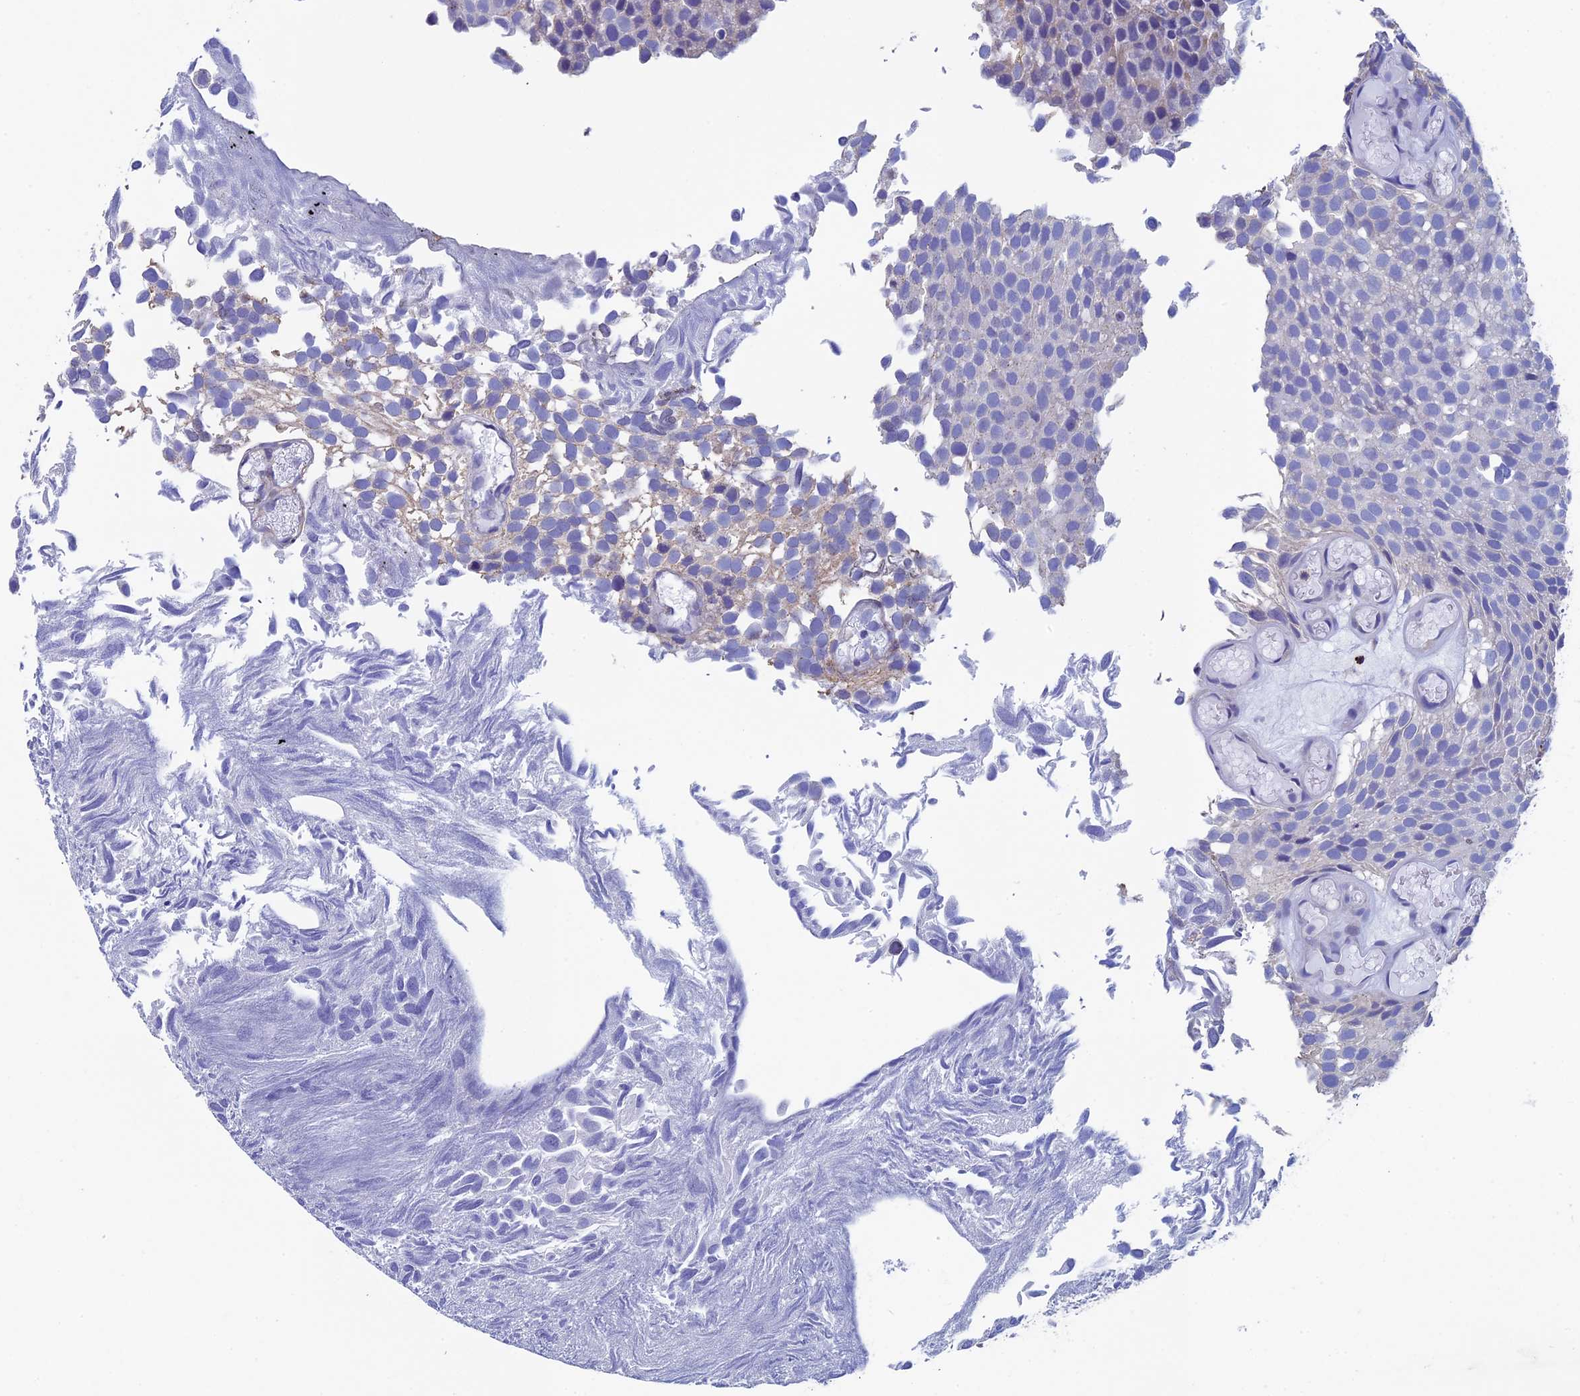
{"staining": {"intensity": "negative", "quantity": "none", "location": "none"}, "tissue": "urothelial cancer", "cell_type": "Tumor cells", "image_type": "cancer", "snomed": [{"axis": "morphology", "description": "Urothelial carcinoma, Low grade"}, {"axis": "topography", "description": "Urinary bladder"}], "caption": "Immunohistochemistry (IHC) histopathology image of neoplastic tissue: human low-grade urothelial carcinoma stained with DAB (3,3'-diaminobenzidine) displays no significant protein expression in tumor cells.", "gene": "SEPTIN1", "patient": {"sex": "male", "age": 89}}